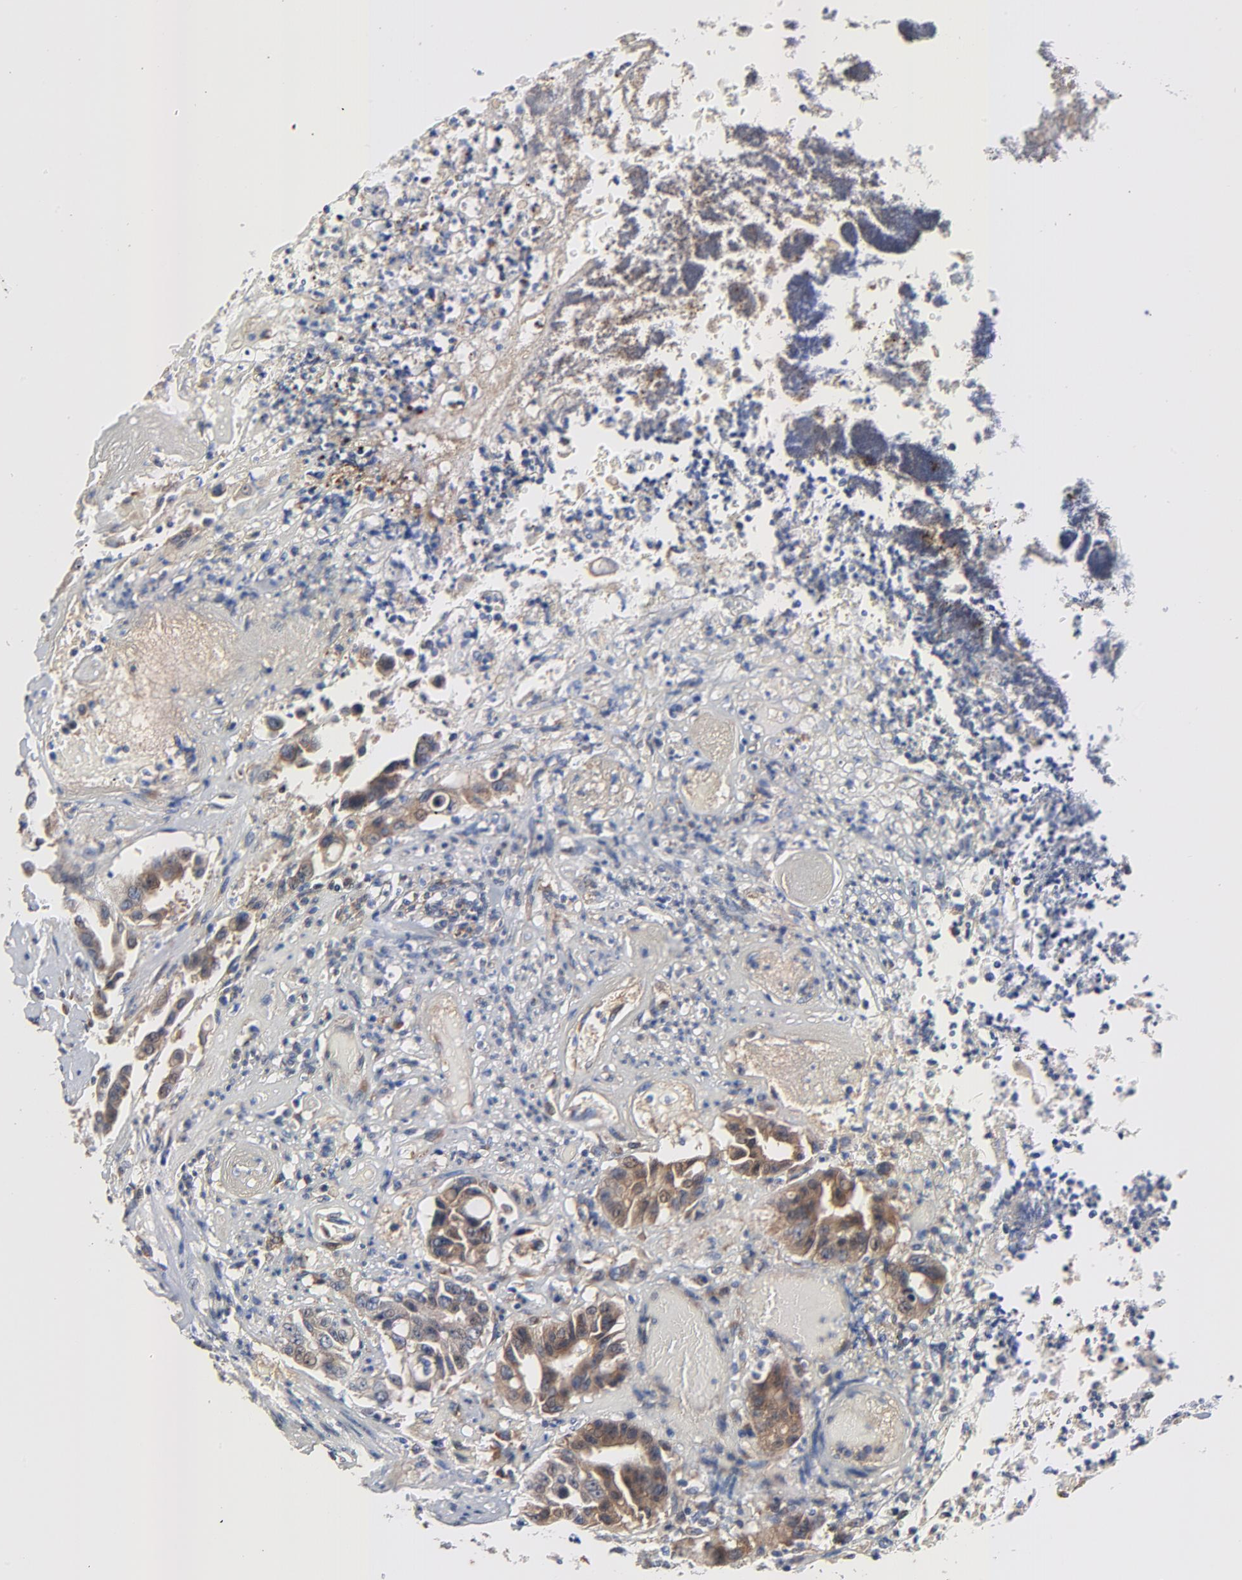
{"staining": {"intensity": "moderate", "quantity": ">75%", "location": "cytoplasmic/membranous"}, "tissue": "colorectal cancer", "cell_type": "Tumor cells", "image_type": "cancer", "snomed": [{"axis": "morphology", "description": "Adenocarcinoma, NOS"}, {"axis": "topography", "description": "Colon"}], "caption": "Immunohistochemistry (DAB (3,3'-diaminobenzidine)) staining of colorectal cancer (adenocarcinoma) displays moderate cytoplasmic/membranous protein expression in about >75% of tumor cells.", "gene": "VAV2", "patient": {"sex": "female", "age": 70}}